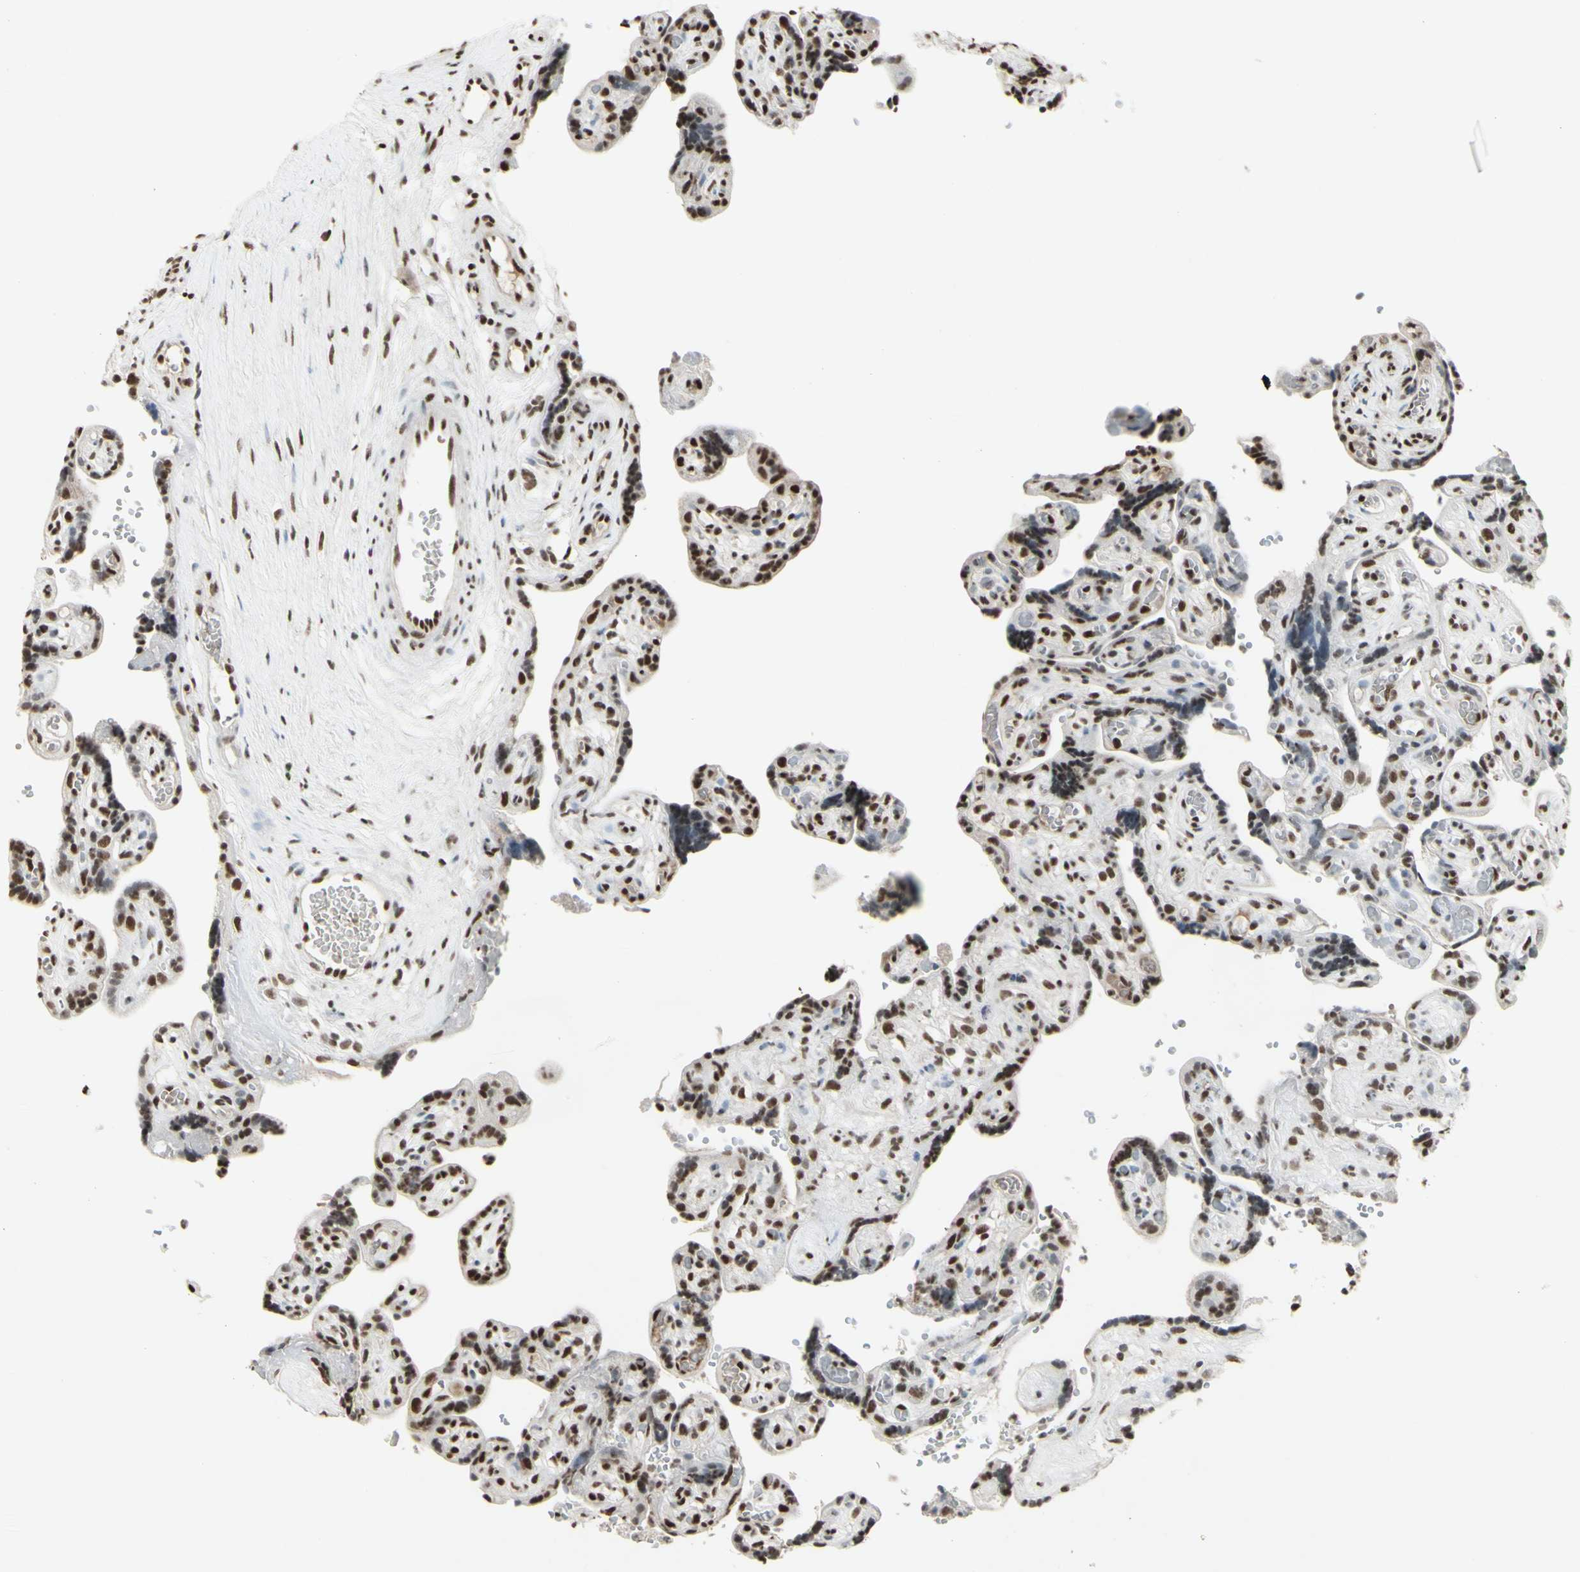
{"staining": {"intensity": "strong", "quantity": ">75%", "location": "nuclear"}, "tissue": "placenta", "cell_type": "Trophoblastic cells", "image_type": "normal", "snomed": [{"axis": "morphology", "description": "Normal tissue, NOS"}, {"axis": "topography", "description": "Placenta"}], "caption": "Immunohistochemistry (IHC) image of unremarkable placenta: human placenta stained using immunohistochemistry (IHC) shows high levels of strong protein expression localized specifically in the nuclear of trophoblastic cells, appearing as a nuclear brown color.", "gene": "TRIM28", "patient": {"sex": "female", "age": 30}}